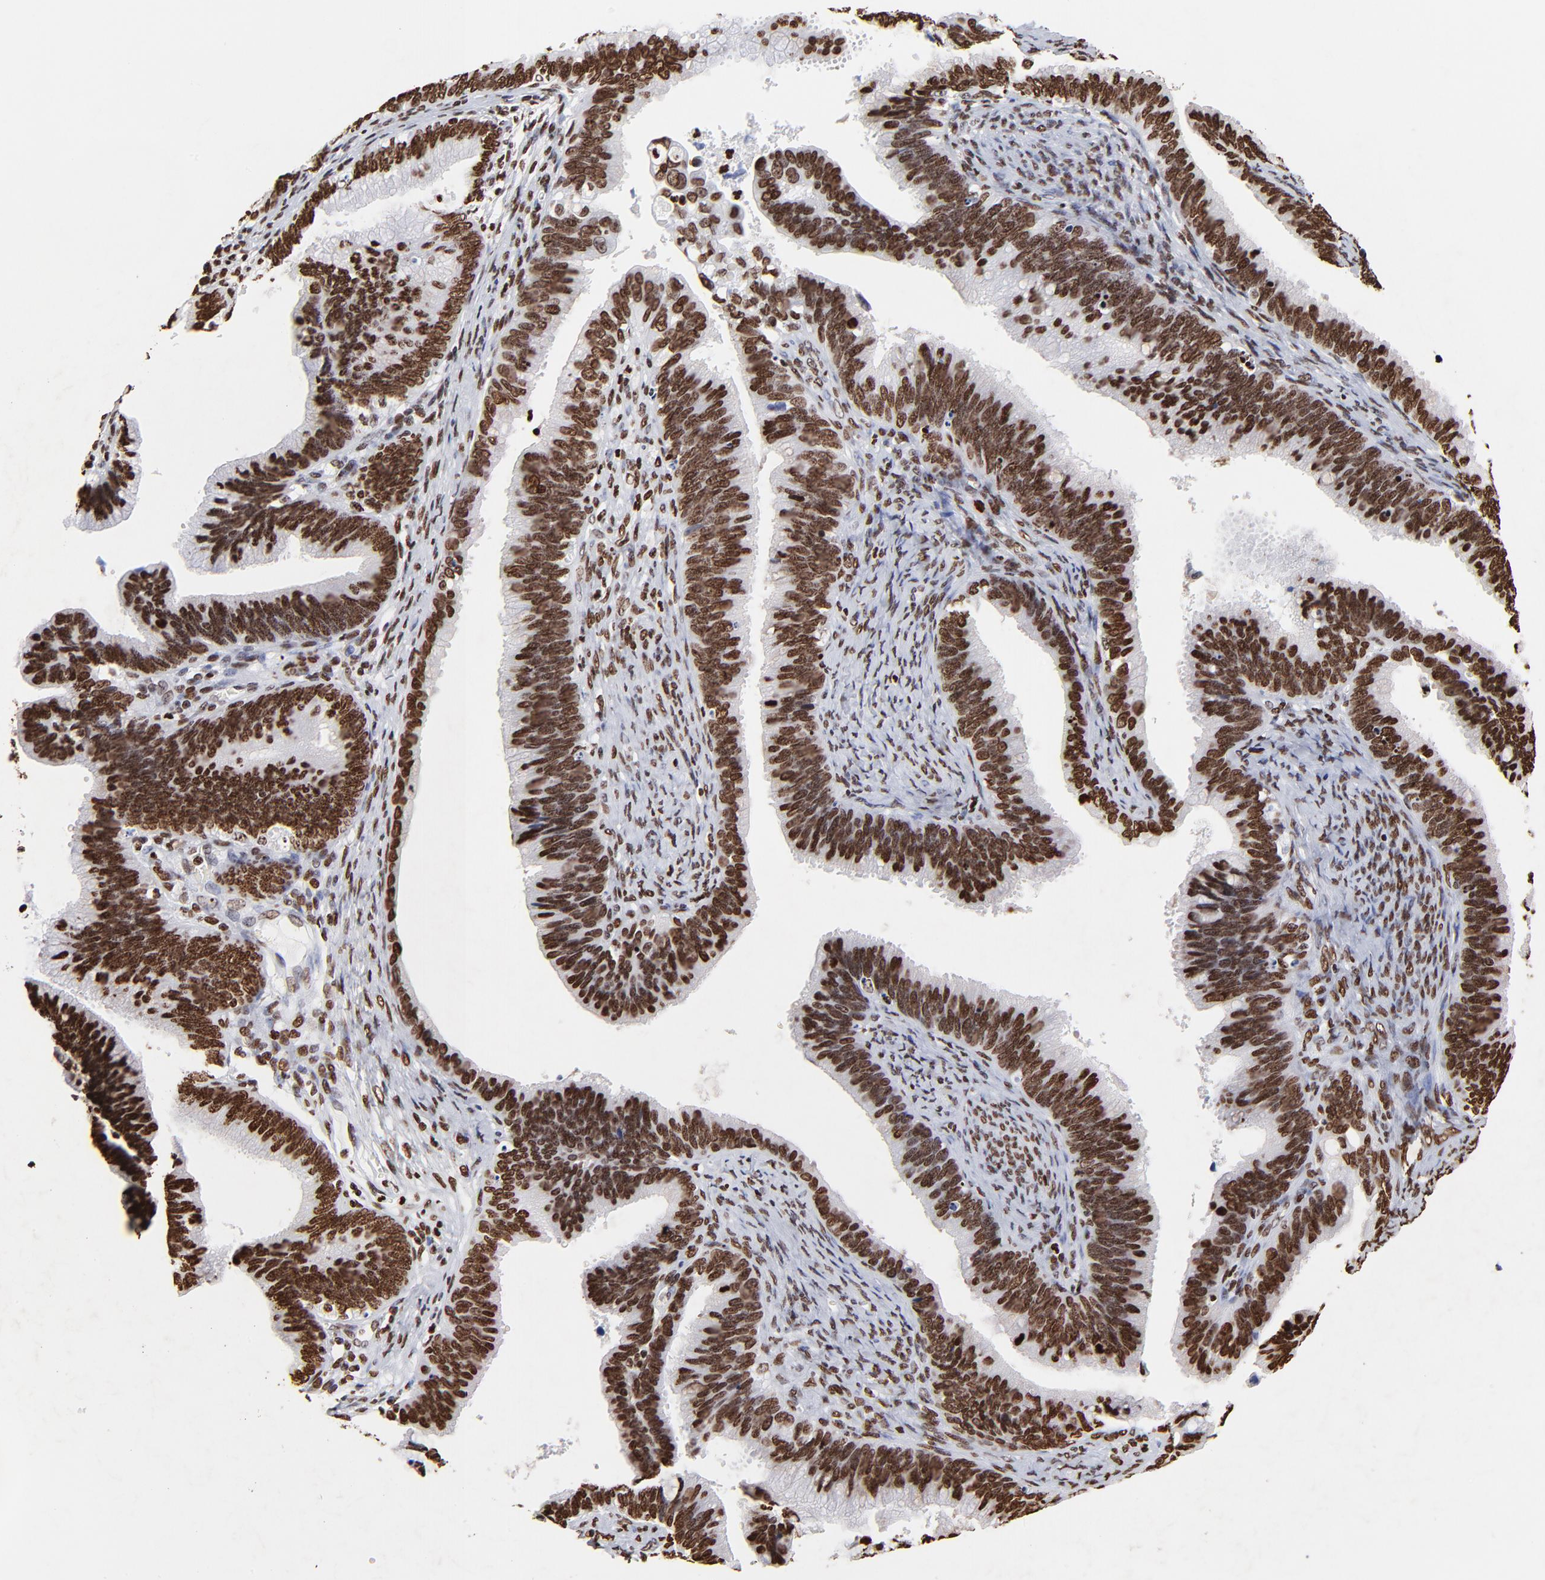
{"staining": {"intensity": "strong", "quantity": ">75%", "location": "nuclear"}, "tissue": "cervical cancer", "cell_type": "Tumor cells", "image_type": "cancer", "snomed": [{"axis": "morphology", "description": "Adenocarcinoma, NOS"}, {"axis": "topography", "description": "Cervix"}], "caption": "Immunohistochemistry (IHC) (DAB (3,3'-diaminobenzidine)) staining of human cervical adenocarcinoma demonstrates strong nuclear protein staining in approximately >75% of tumor cells.", "gene": "FBH1", "patient": {"sex": "female", "age": 47}}